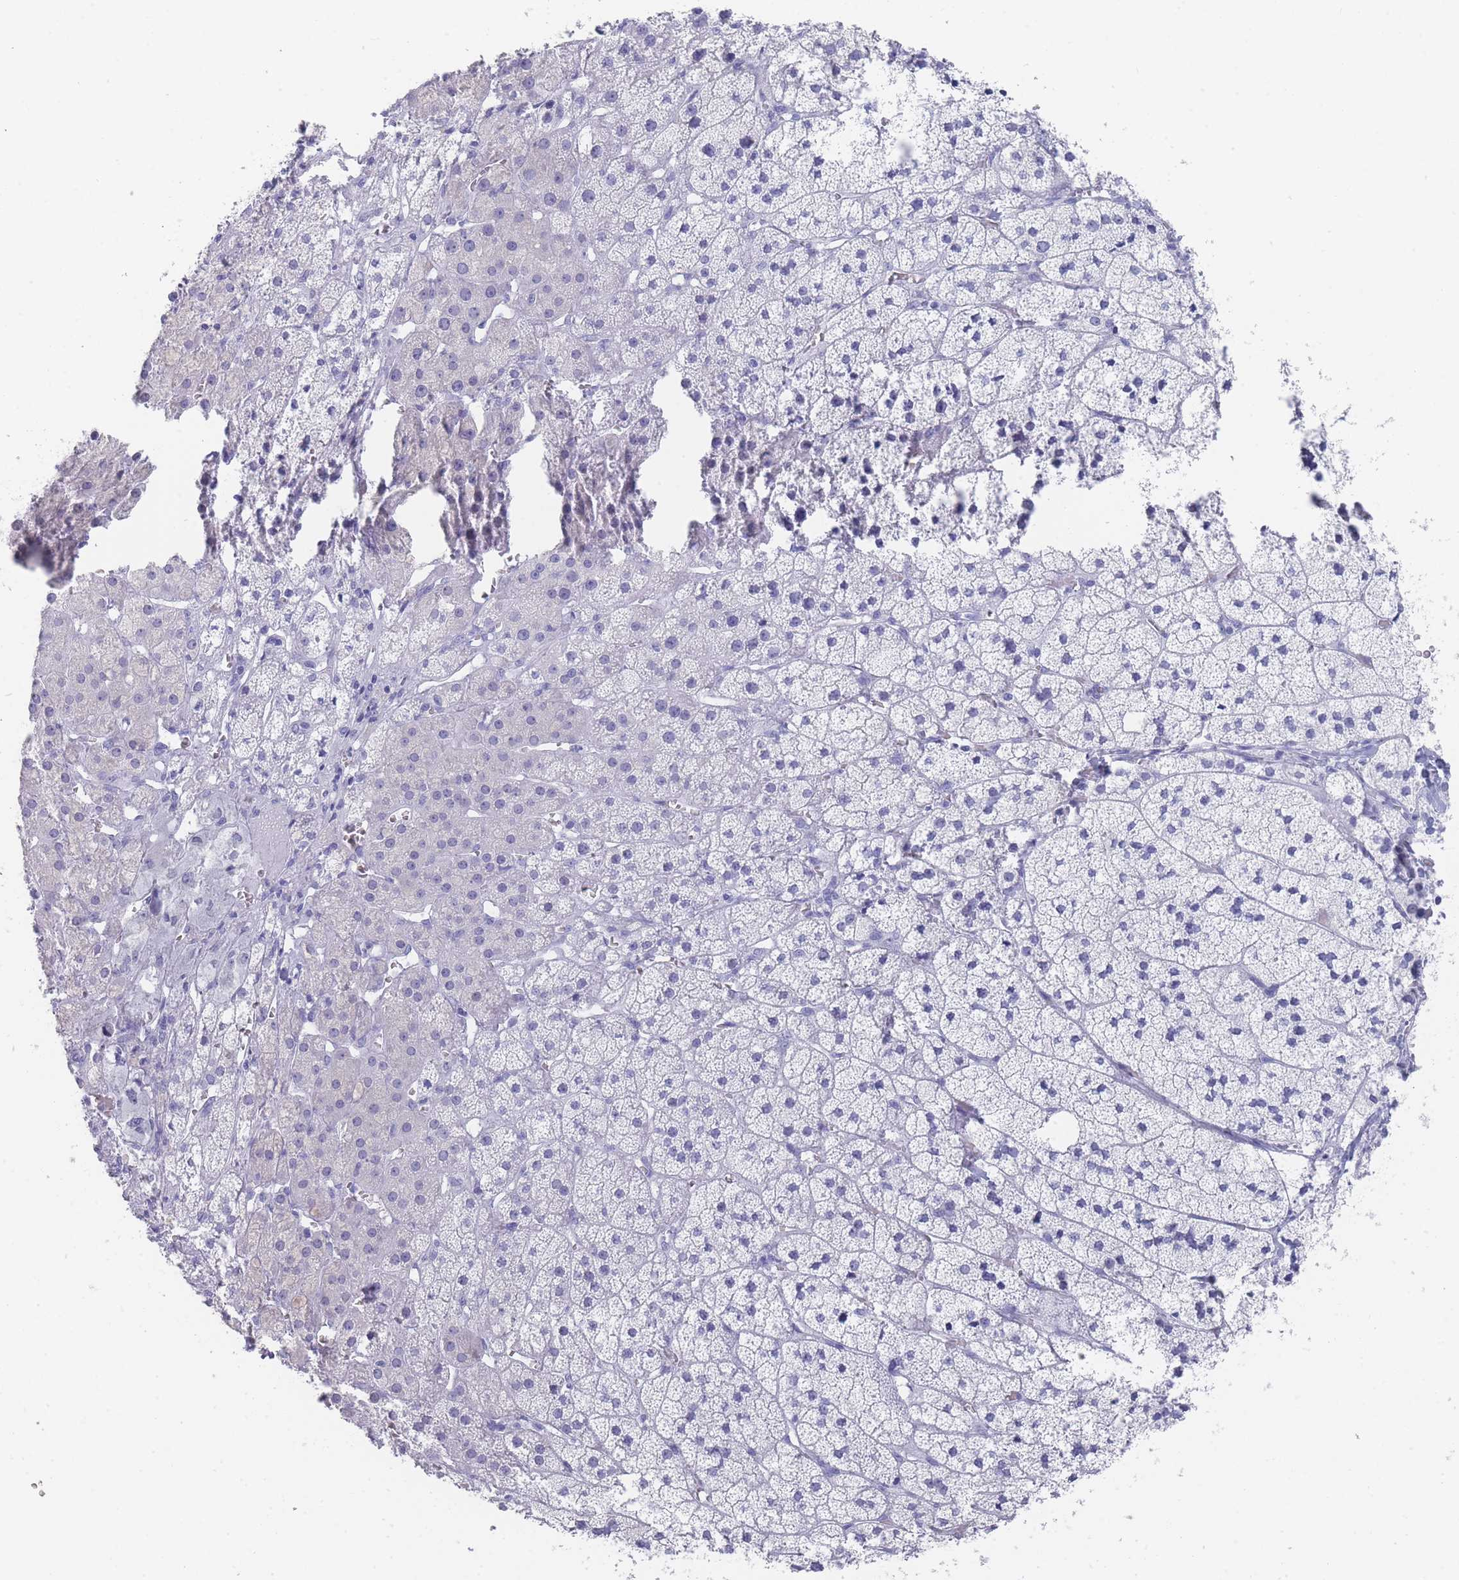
{"staining": {"intensity": "negative", "quantity": "none", "location": "none"}, "tissue": "adrenal gland", "cell_type": "Glandular cells", "image_type": "normal", "snomed": [{"axis": "morphology", "description": "Normal tissue, NOS"}, {"axis": "topography", "description": "Adrenal gland"}], "caption": "Immunohistochemistry photomicrograph of unremarkable adrenal gland: adrenal gland stained with DAB demonstrates no significant protein staining in glandular cells.", "gene": "RAB2B", "patient": {"sex": "female", "age": 52}}